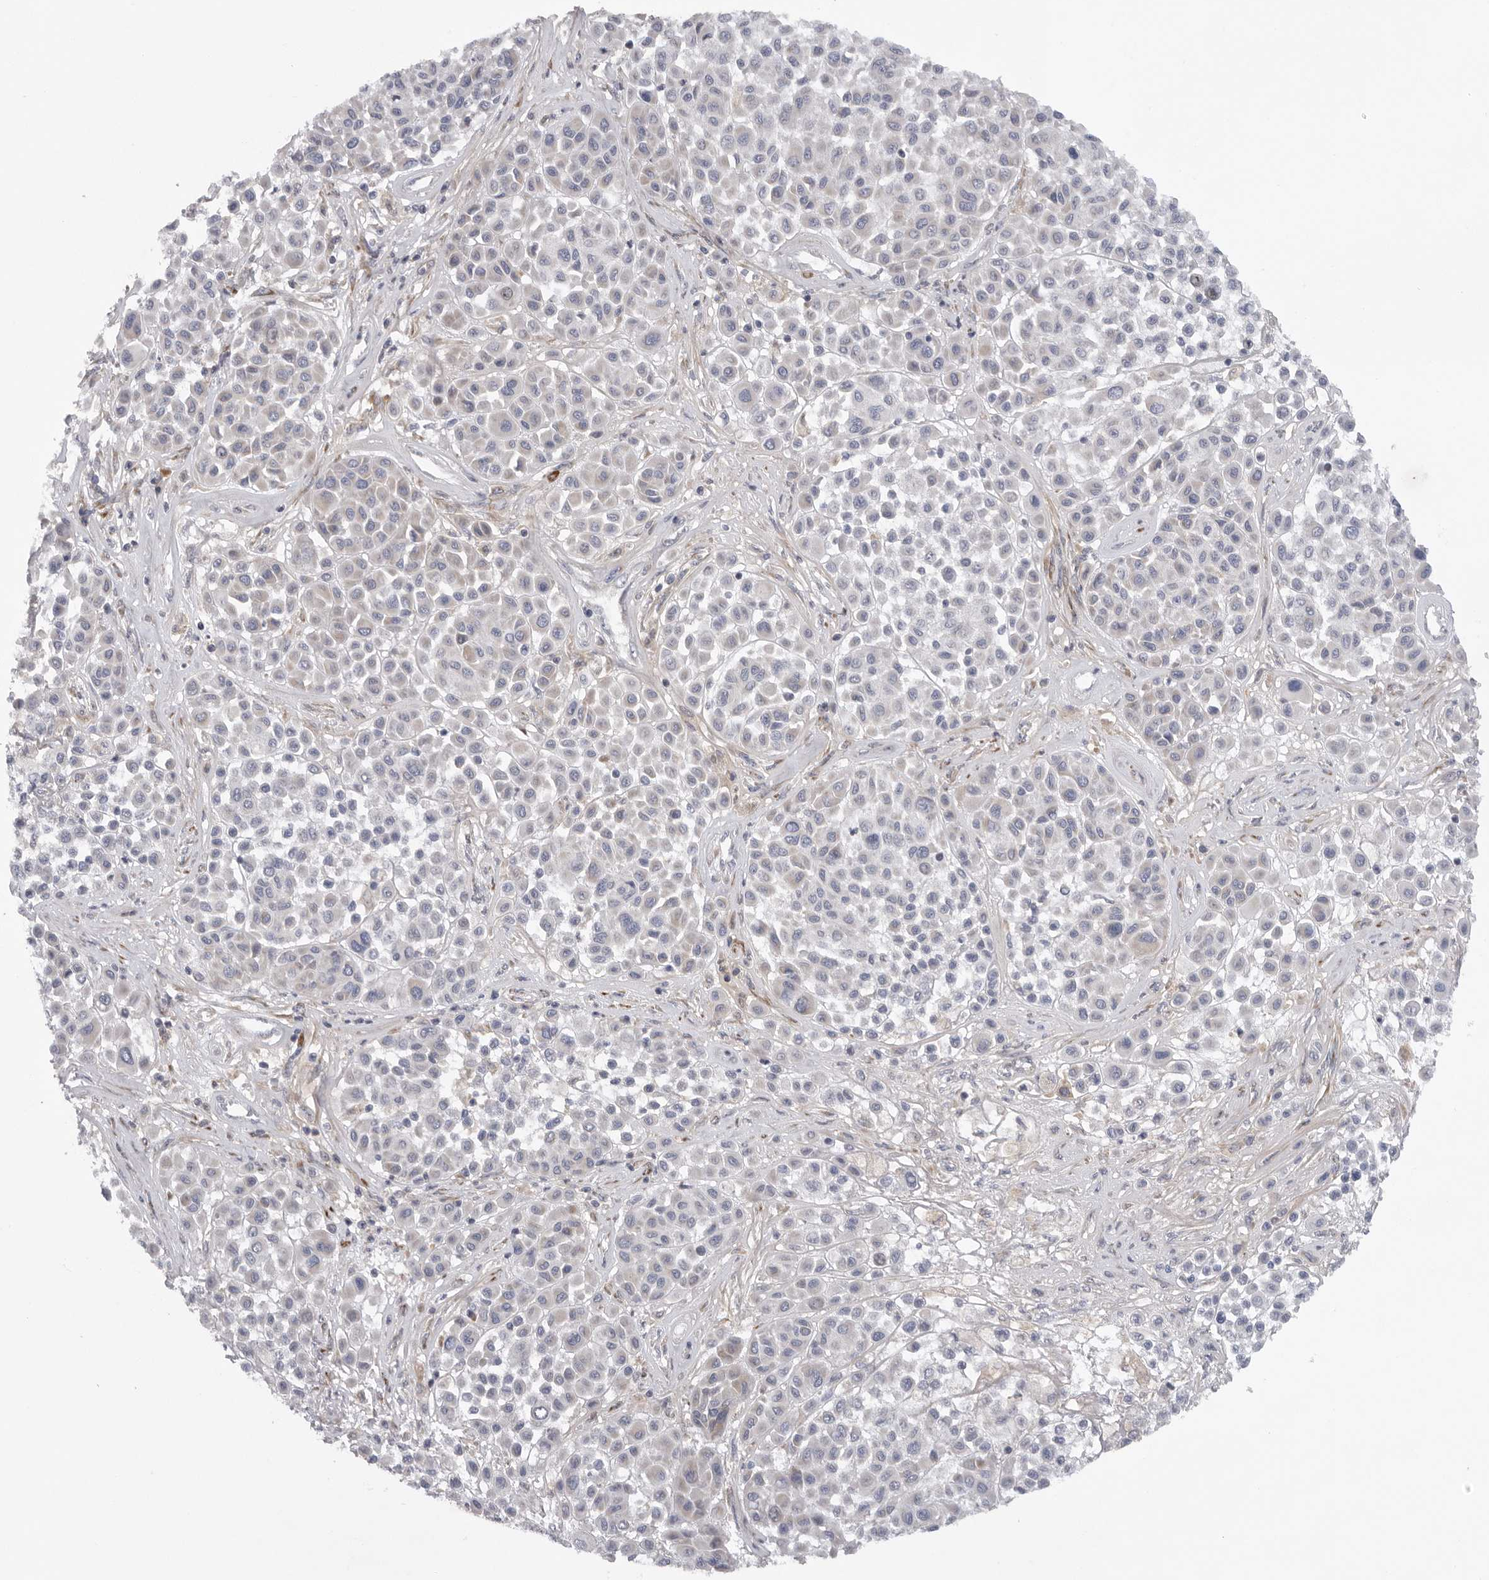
{"staining": {"intensity": "negative", "quantity": "none", "location": "none"}, "tissue": "melanoma", "cell_type": "Tumor cells", "image_type": "cancer", "snomed": [{"axis": "morphology", "description": "Malignant melanoma, Metastatic site"}, {"axis": "topography", "description": "Soft tissue"}], "caption": "The histopathology image displays no significant staining in tumor cells of malignant melanoma (metastatic site). (Brightfield microscopy of DAB (3,3'-diaminobenzidine) IHC at high magnification).", "gene": "USP24", "patient": {"sex": "male", "age": 41}}